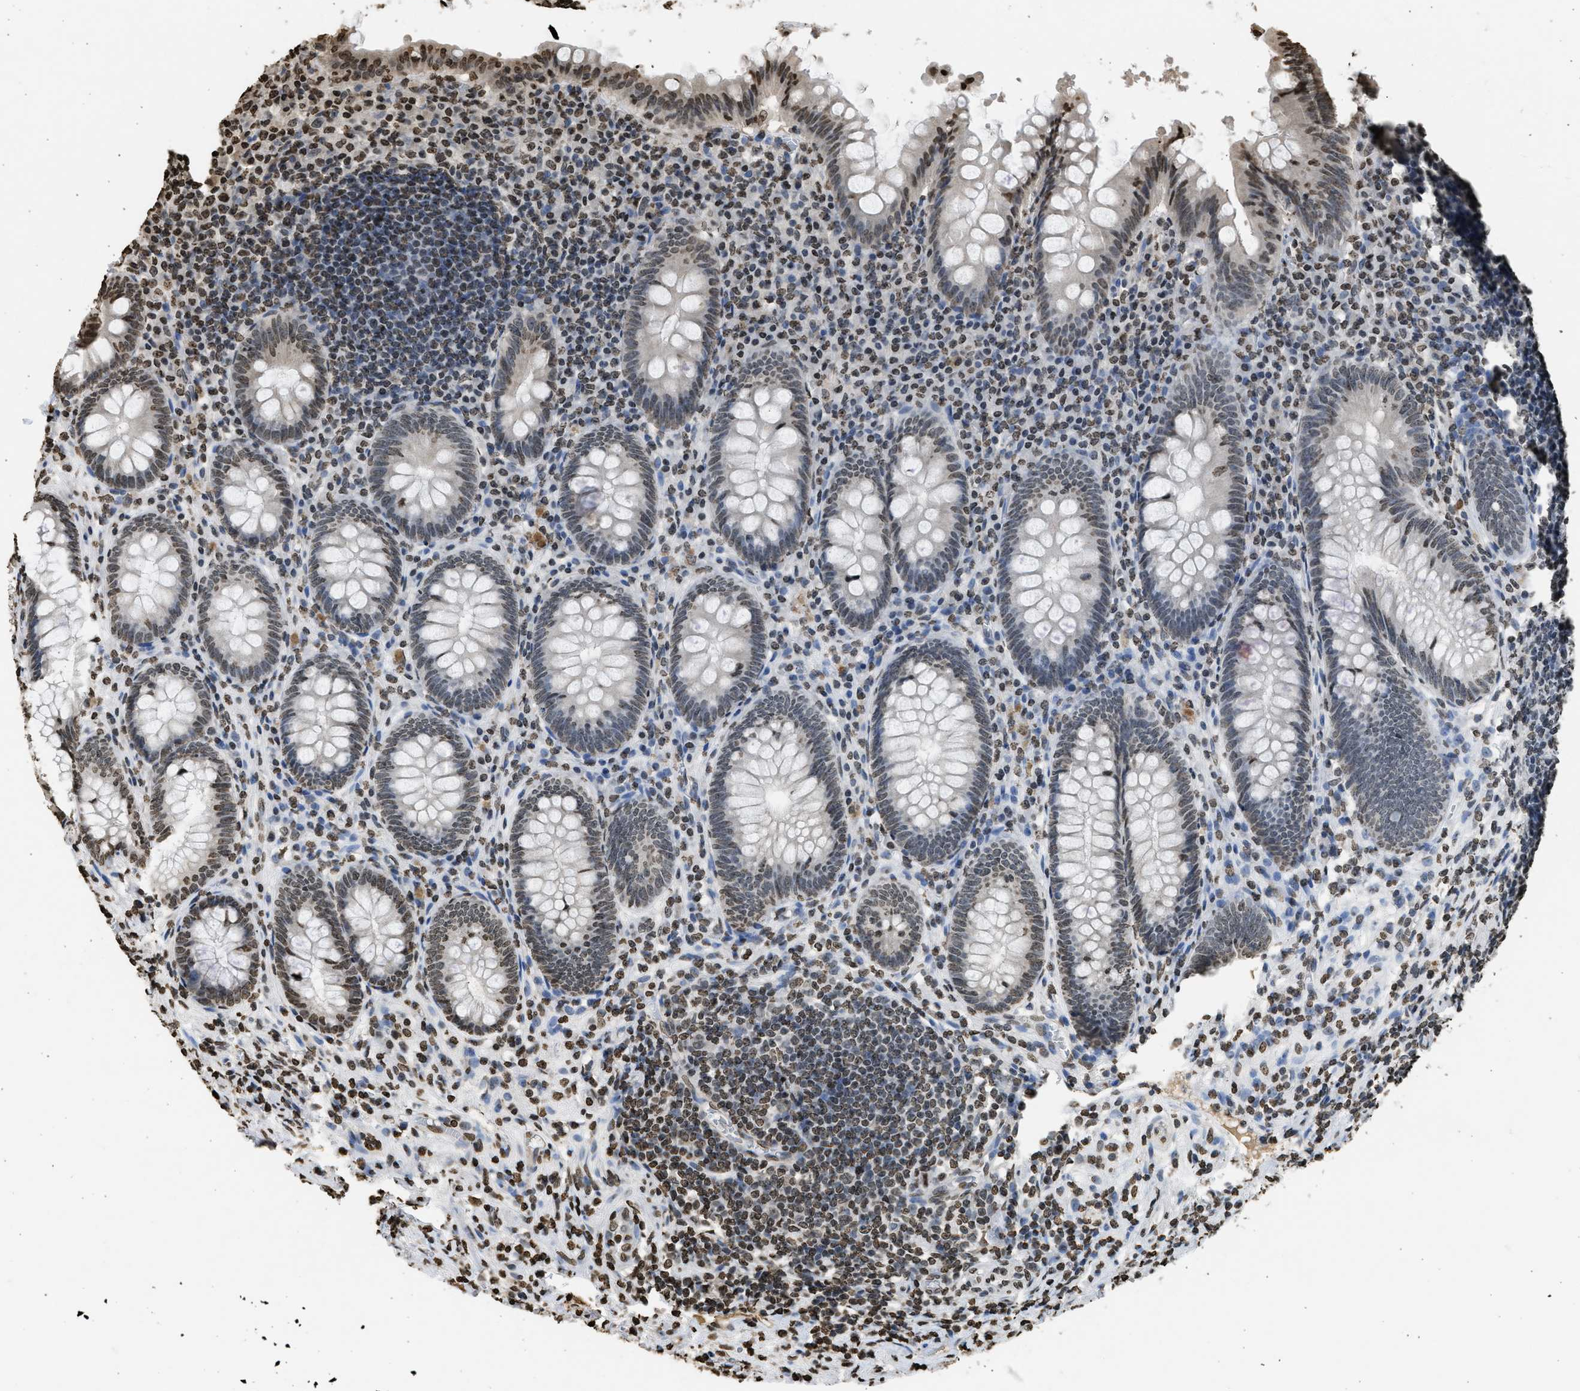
{"staining": {"intensity": "moderate", "quantity": "25%-75%", "location": "nuclear"}, "tissue": "appendix", "cell_type": "Glandular cells", "image_type": "normal", "snomed": [{"axis": "morphology", "description": "Normal tissue, NOS"}, {"axis": "topography", "description": "Appendix"}], "caption": "Human appendix stained with a brown dye displays moderate nuclear positive expression in about 25%-75% of glandular cells.", "gene": "RRAGC", "patient": {"sex": "male", "age": 56}}